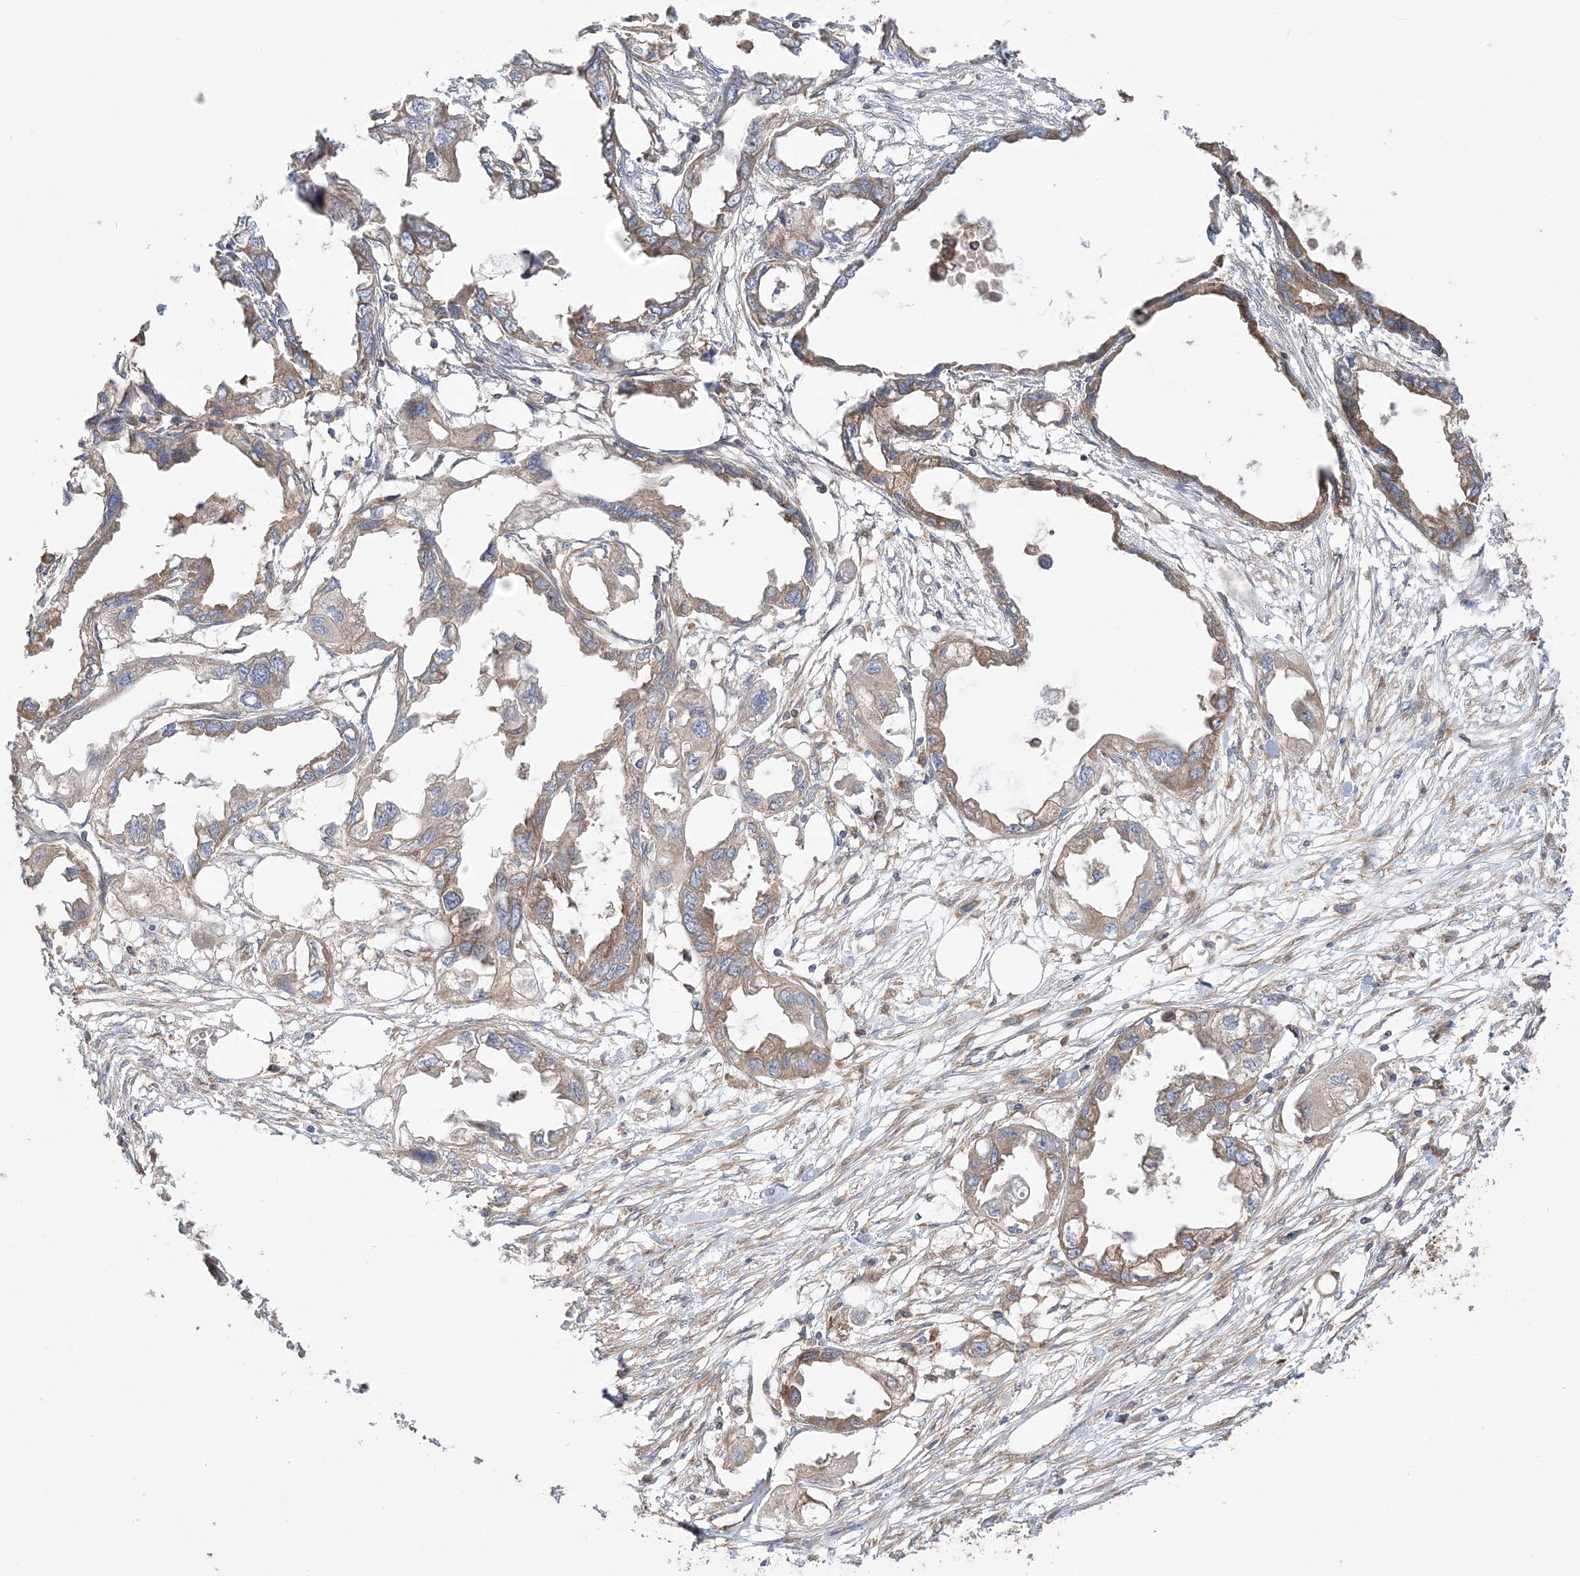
{"staining": {"intensity": "moderate", "quantity": ">75%", "location": "cytoplasmic/membranous"}, "tissue": "endometrial cancer", "cell_type": "Tumor cells", "image_type": "cancer", "snomed": [{"axis": "morphology", "description": "Adenocarcinoma, NOS"}, {"axis": "morphology", "description": "Adenocarcinoma, metastatic, NOS"}, {"axis": "topography", "description": "Adipose tissue"}, {"axis": "topography", "description": "Endometrium"}], "caption": "Human endometrial cancer (adenocarcinoma) stained for a protein (brown) exhibits moderate cytoplasmic/membranous positive positivity in approximately >75% of tumor cells.", "gene": "TBC1D5", "patient": {"sex": "female", "age": 67}}